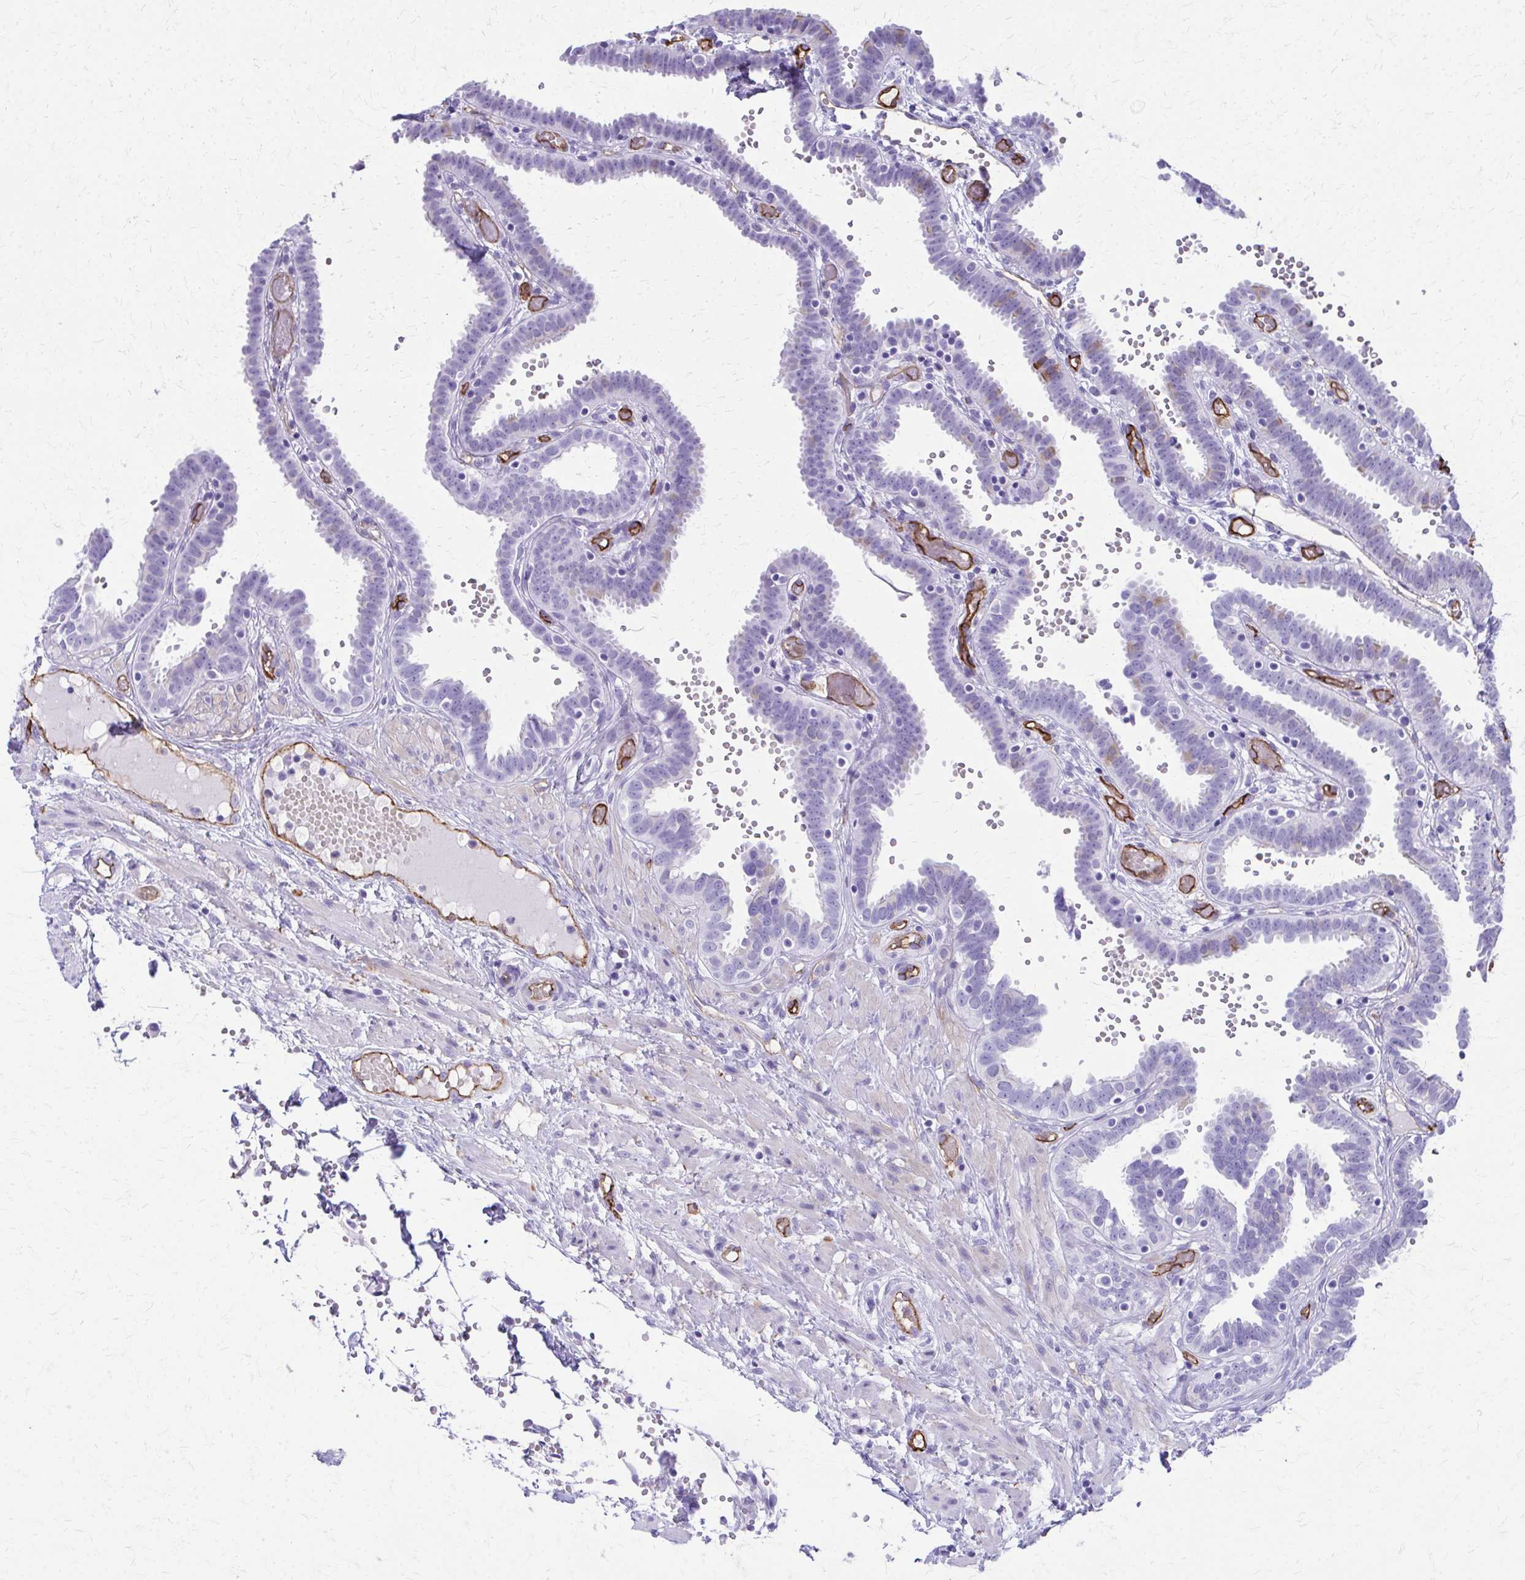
{"staining": {"intensity": "negative", "quantity": "none", "location": "none"}, "tissue": "fallopian tube", "cell_type": "Glandular cells", "image_type": "normal", "snomed": [{"axis": "morphology", "description": "Normal tissue, NOS"}, {"axis": "topography", "description": "Fallopian tube"}], "caption": "This micrograph is of unremarkable fallopian tube stained with immunohistochemistry (IHC) to label a protein in brown with the nuclei are counter-stained blue. There is no positivity in glandular cells.", "gene": "TPSG1", "patient": {"sex": "female", "age": 37}}